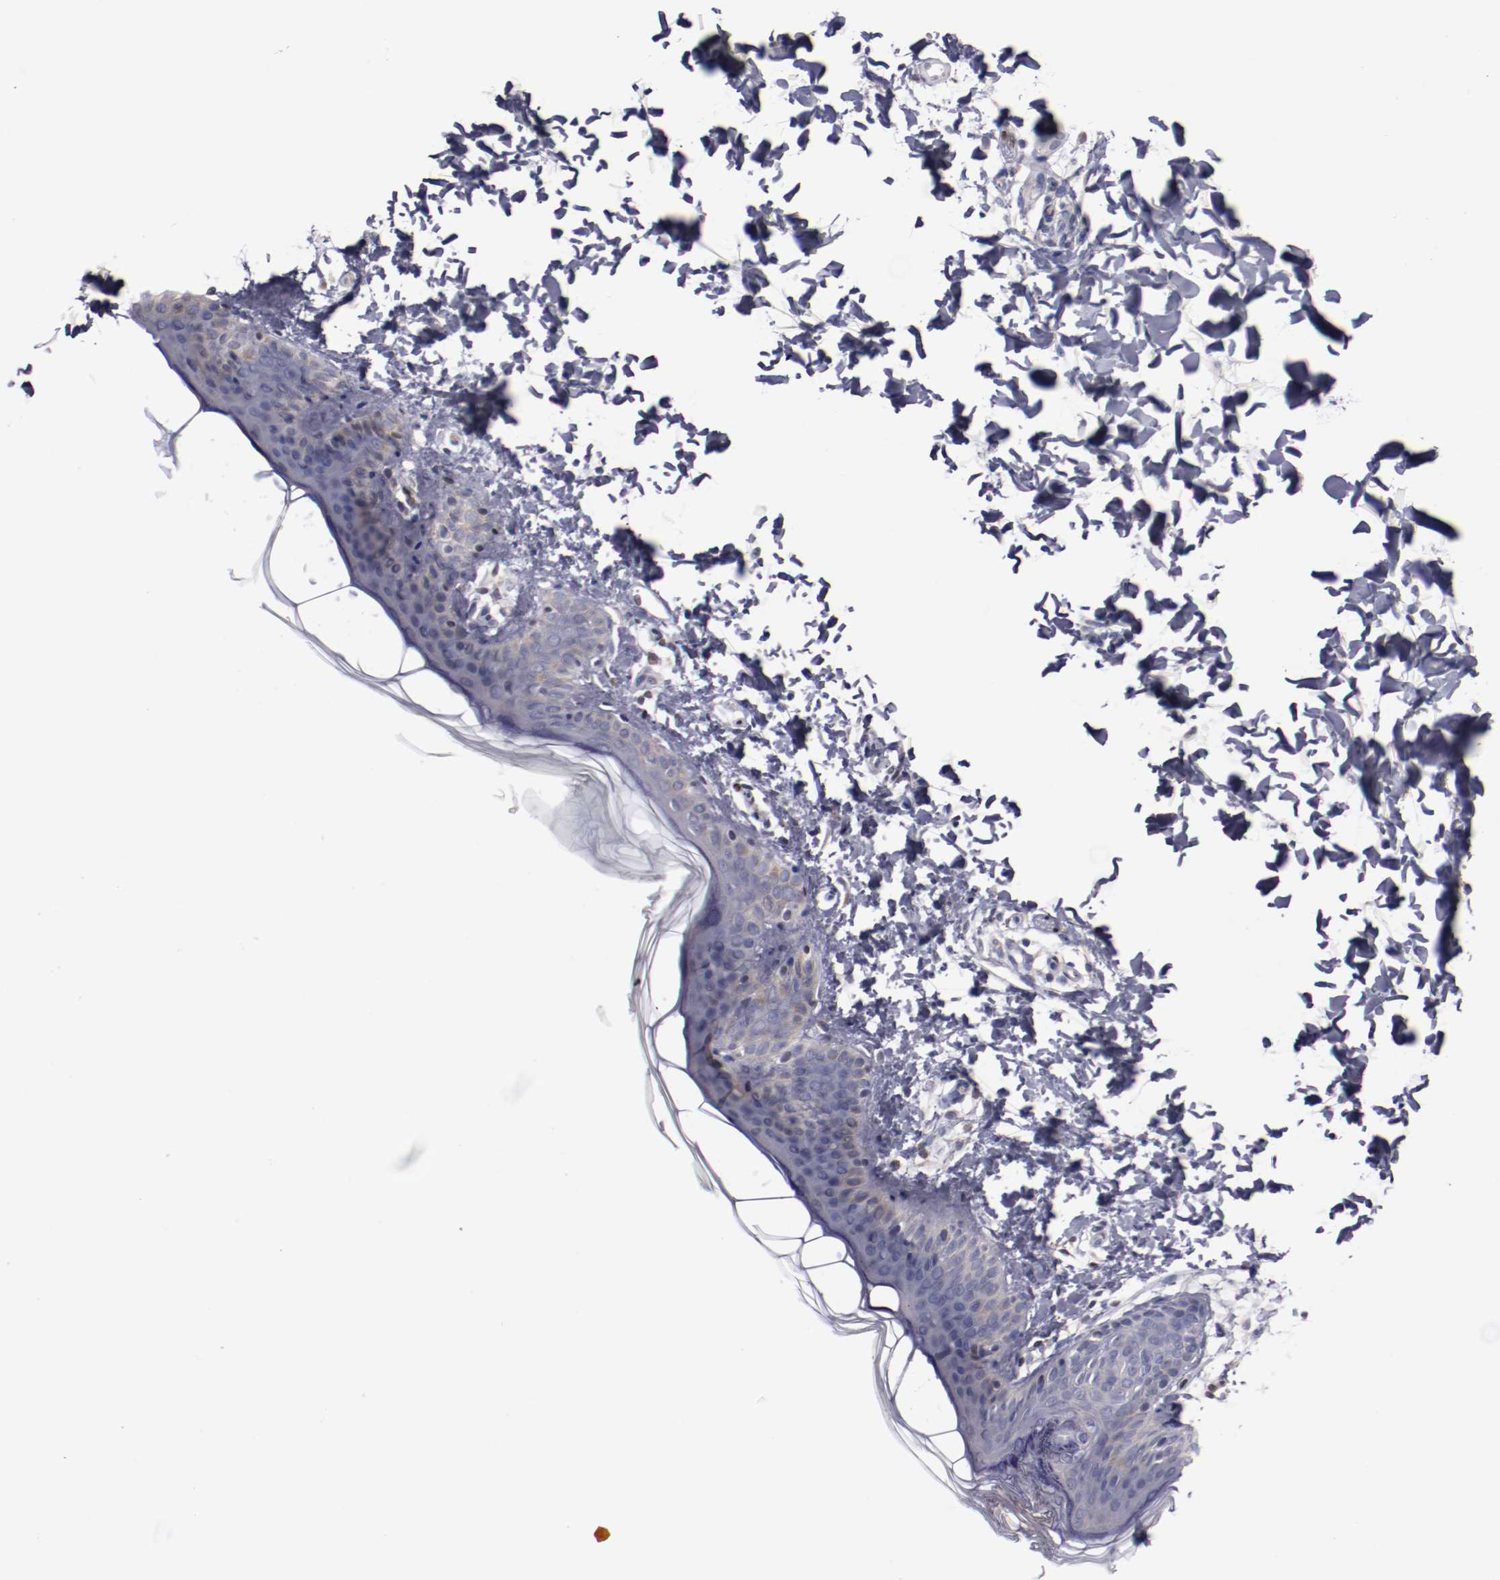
{"staining": {"intensity": "negative", "quantity": "none", "location": "none"}, "tissue": "skin", "cell_type": "Fibroblasts", "image_type": "normal", "snomed": [{"axis": "morphology", "description": "Normal tissue, NOS"}, {"axis": "topography", "description": "Skin"}], "caption": "DAB immunohistochemical staining of benign human skin demonstrates no significant expression in fibroblasts.", "gene": "FAM81A", "patient": {"sex": "female", "age": 4}}